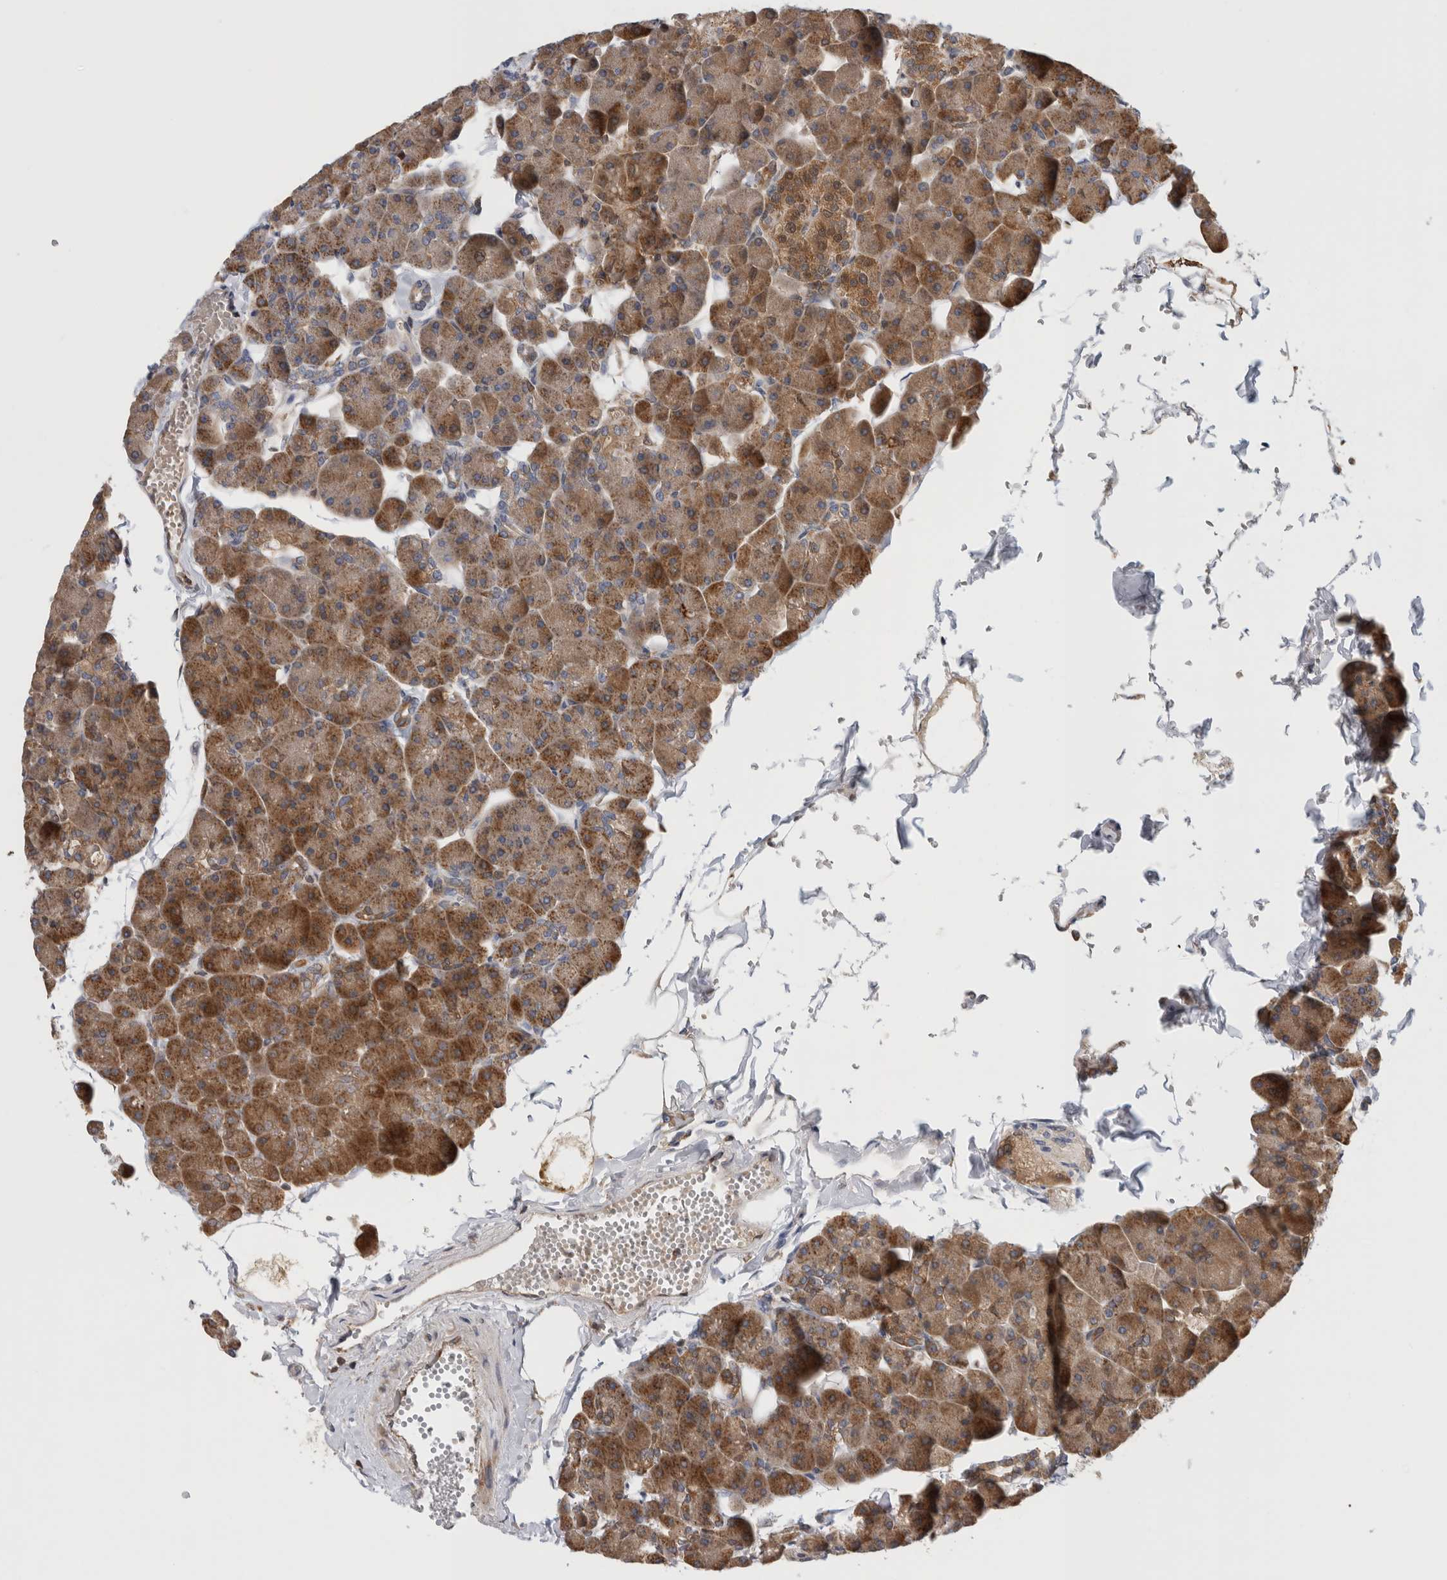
{"staining": {"intensity": "moderate", "quantity": ">75%", "location": "cytoplasmic/membranous"}, "tissue": "pancreas", "cell_type": "Exocrine glandular cells", "image_type": "normal", "snomed": [{"axis": "morphology", "description": "Normal tissue, NOS"}, {"axis": "topography", "description": "Pancreas"}], "caption": "High-magnification brightfield microscopy of normal pancreas stained with DAB (brown) and counterstained with hematoxylin (blue). exocrine glandular cells exhibit moderate cytoplasmic/membranous staining is appreciated in about>75% of cells.", "gene": "GRIK2", "patient": {"sex": "male", "age": 35}}